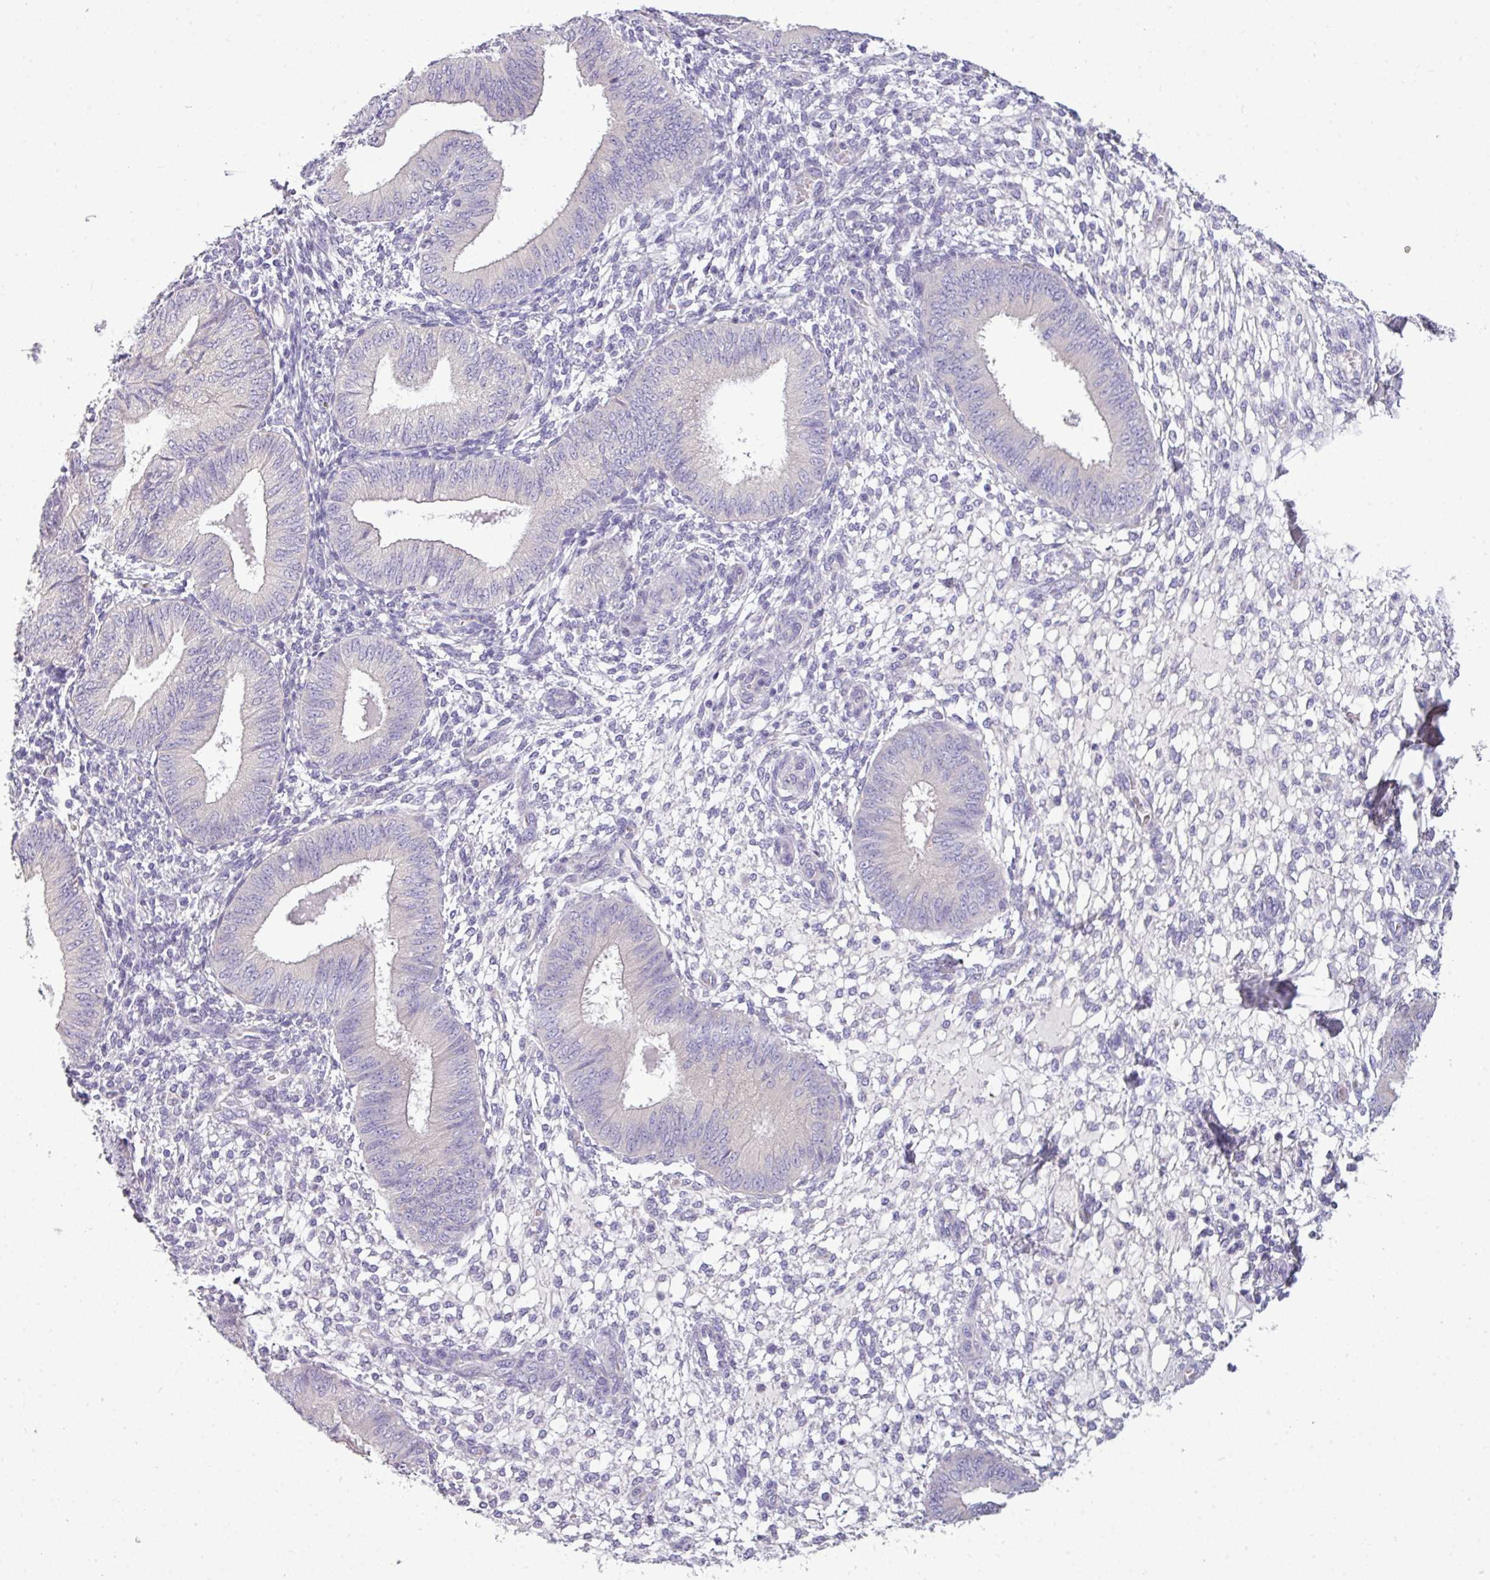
{"staining": {"intensity": "negative", "quantity": "none", "location": "none"}, "tissue": "endometrium", "cell_type": "Cells in endometrial stroma", "image_type": "normal", "snomed": [{"axis": "morphology", "description": "Normal tissue, NOS"}, {"axis": "topography", "description": "Endometrium"}], "caption": "Immunohistochemistry photomicrograph of benign human endometrium stained for a protein (brown), which exhibits no expression in cells in endometrial stroma. The staining was performed using DAB (3,3'-diaminobenzidine) to visualize the protein expression in brown, while the nuclei were stained in blue with hematoxylin (Magnification: 20x).", "gene": "DNAAF9", "patient": {"sex": "female", "age": 49}}